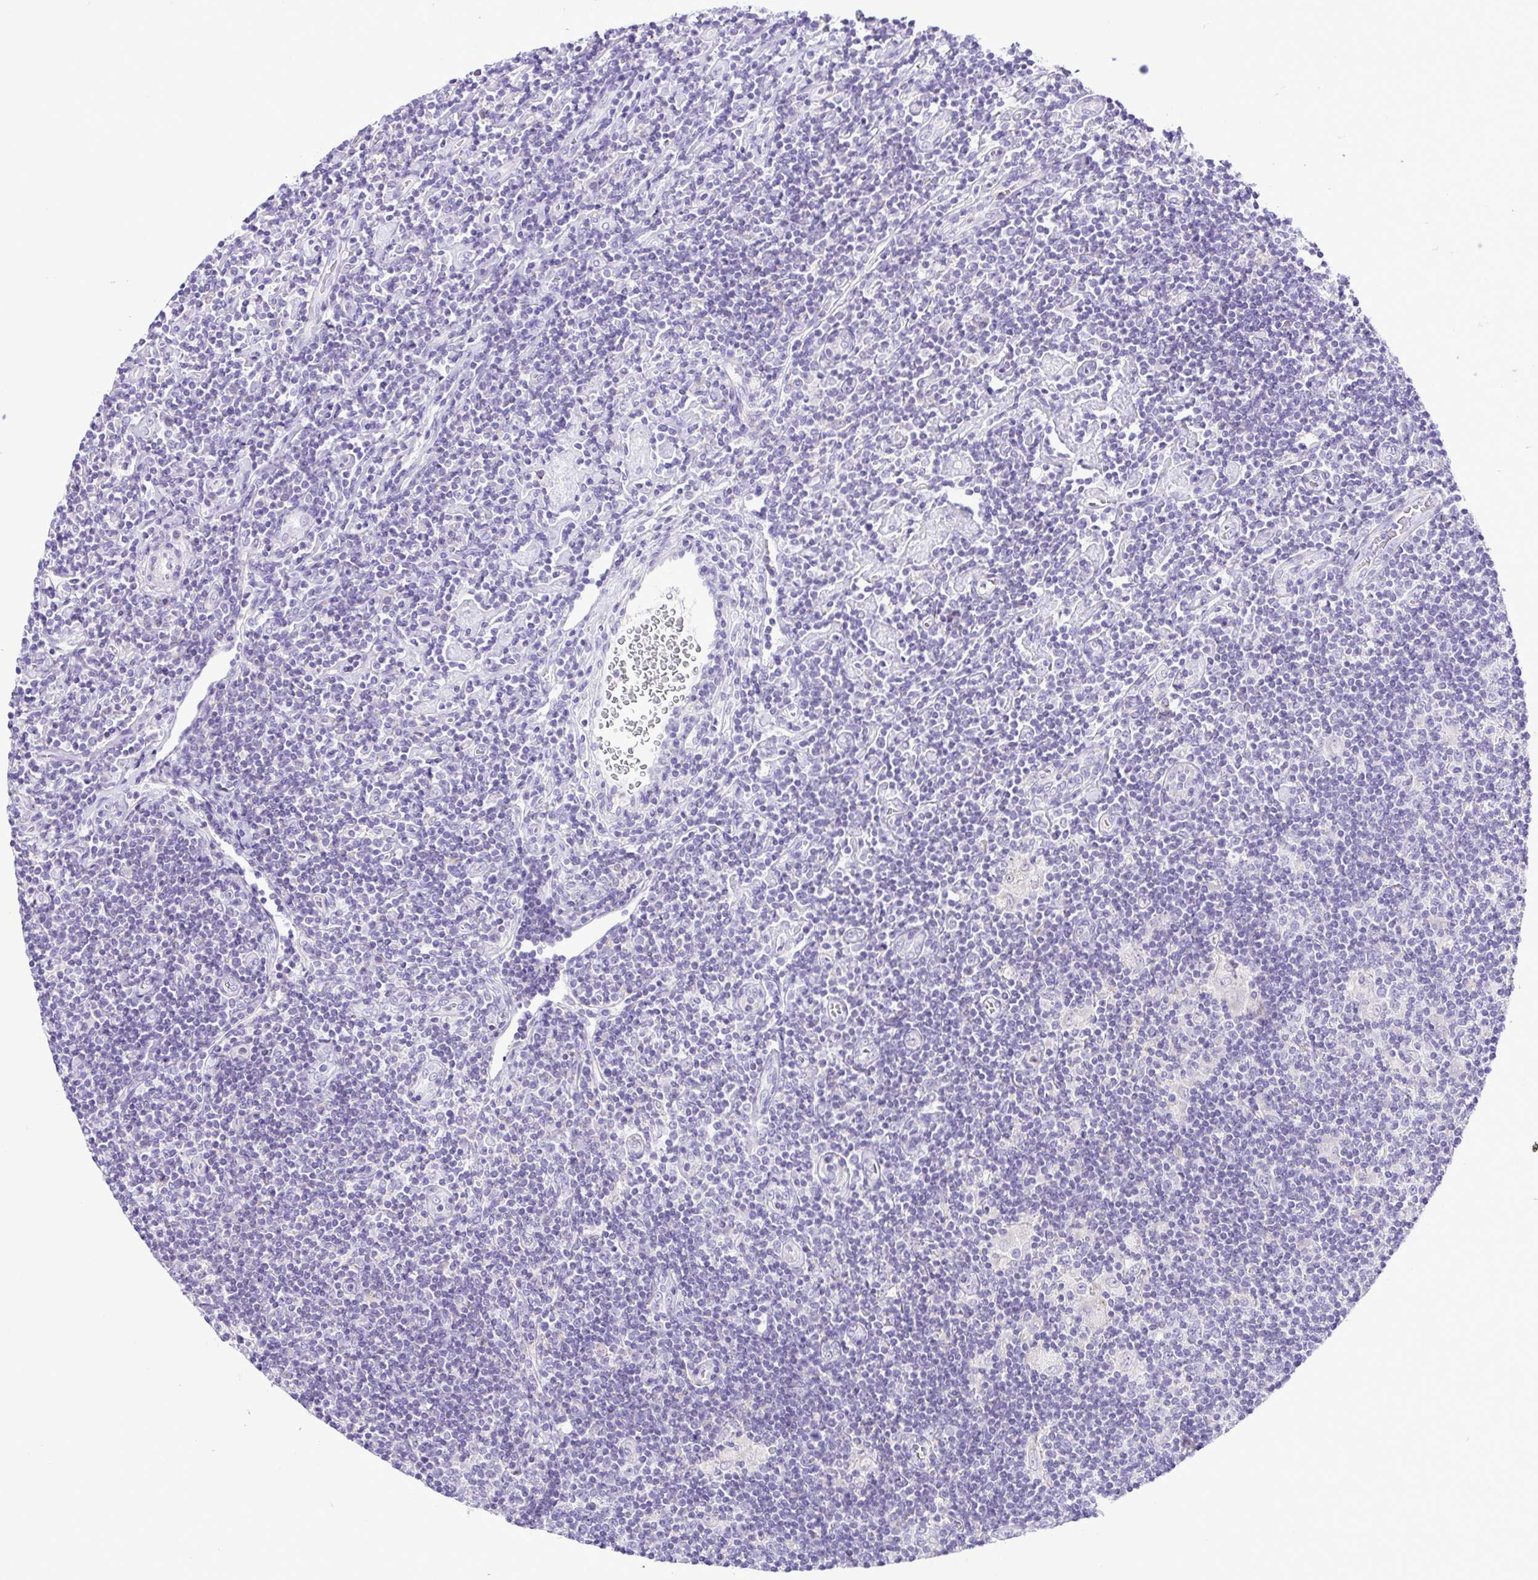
{"staining": {"intensity": "negative", "quantity": "none", "location": "none"}, "tissue": "lymphoma", "cell_type": "Tumor cells", "image_type": "cancer", "snomed": [{"axis": "morphology", "description": "Hodgkin's disease, NOS"}, {"axis": "topography", "description": "Lymph node"}], "caption": "IHC of lymphoma displays no staining in tumor cells.", "gene": "SYT1", "patient": {"sex": "male", "age": 40}}